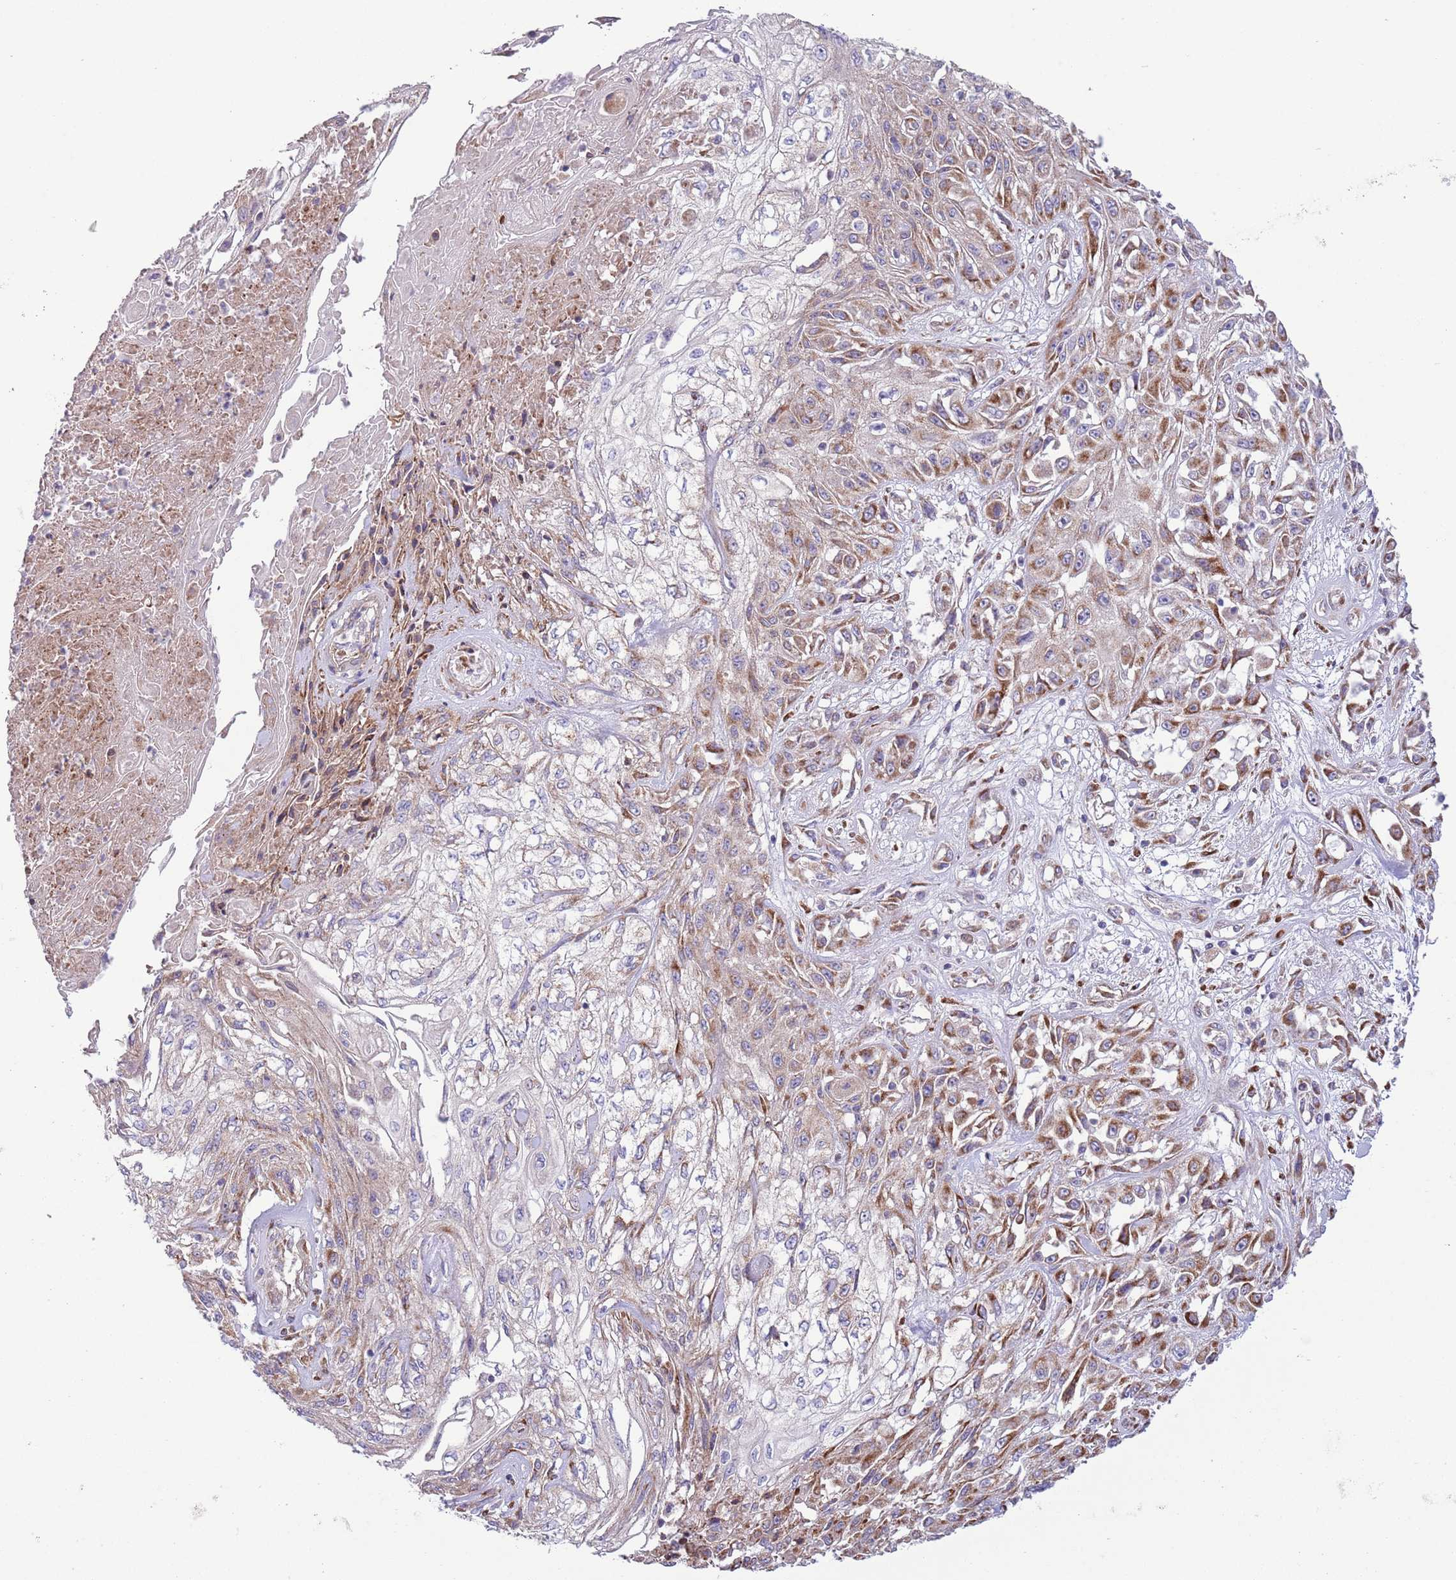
{"staining": {"intensity": "moderate", "quantity": "25%-75%", "location": "cytoplasmic/membranous"}, "tissue": "skin cancer", "cell_type": "Tumor cells", "image_type": "cancer", "snomed": [{"axis": "morphology", "description": "Squamous cell carcinoma, NOS"}, {"axis": "morphology", "description": "Squamous cell carcinoma, metastatic, NOS"}, {"axis": "topography", "description": "Skin"}, {"axis": "topography", "description": "Lymph node"}], "caption": "An image of skin cancer stained for a protein demonstrates moderate cytoplasmic/membranous brown staining in tumor cells. (IHC, brightfield microscopy, high magnification).", "gene": "TOMM5", "patient": {"sex": "male", "age": 75}}